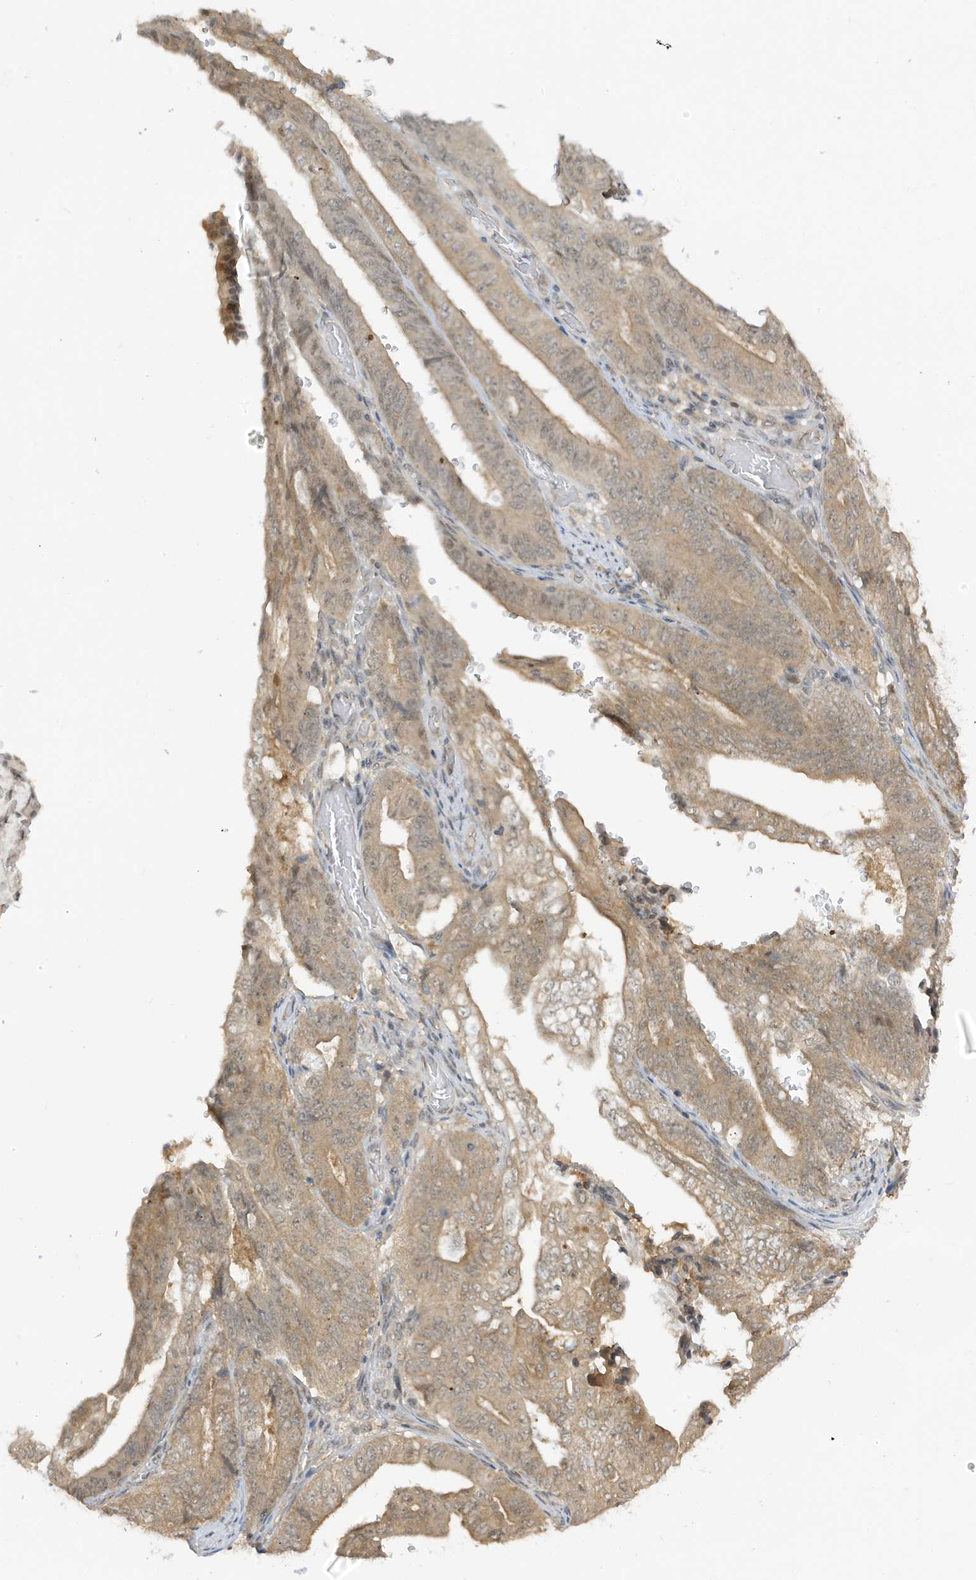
{"staining": {"intensity": "moderate", "quantity": ">75%", "location": "cytoplasmic/membranous,nuclear"}, "tissue": "stomach cancer", "cell_type": "Tumor cells", "image_type": "cancer", "snomed": [{"axis": "morphology", "description": "Adenocarcinoma, NOS"}, {"axis": "topography", "description": "Stomach"}], "caption": "Protein expression analysis of human stomach cancer reveals moderate cytoplasmic/membranous and nuclear positivity in approximately >75% of tumor cells.", "gene": "TAB3", "patient": {"sex": "female", "age": 73}}